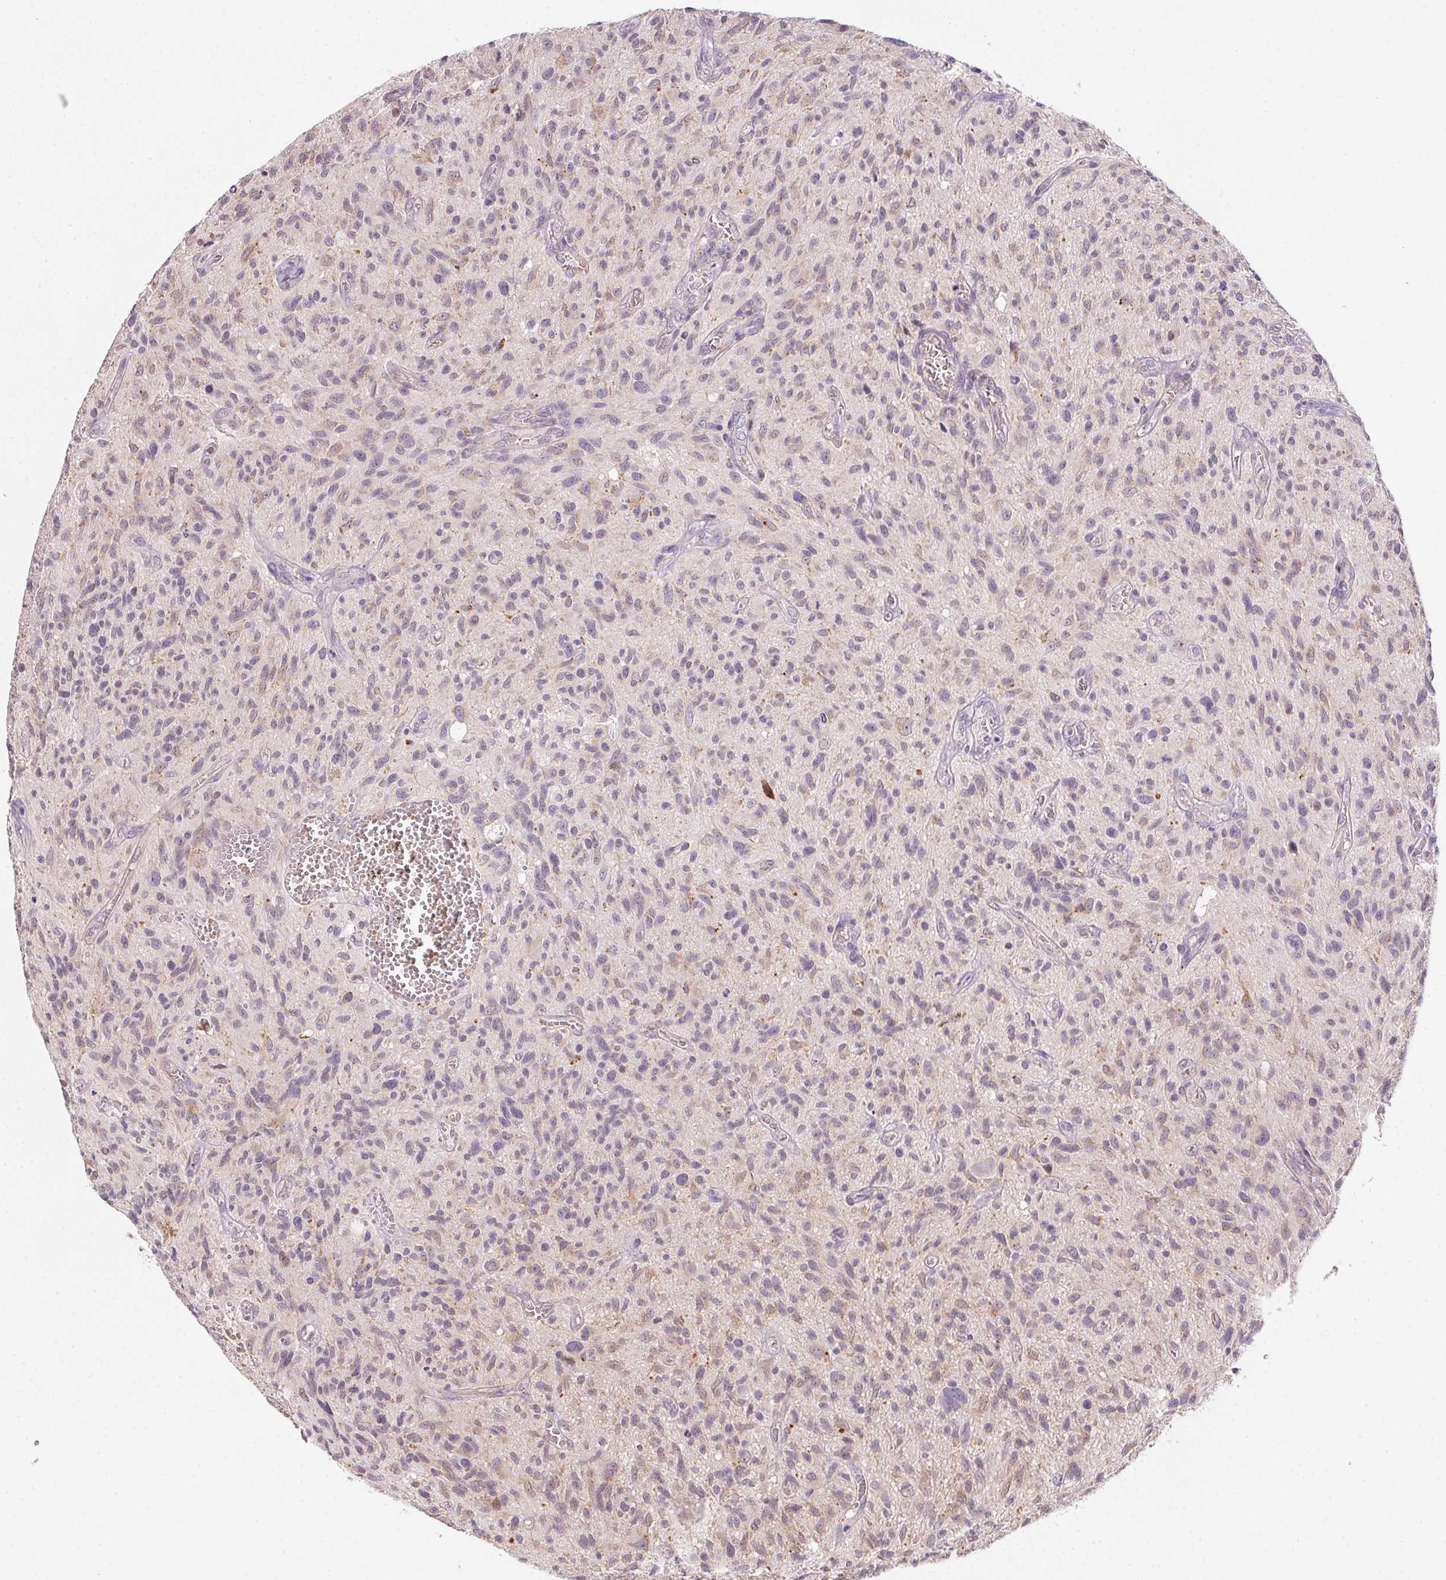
{"staining": {"intensity": "negative", "quantity": "none", "location": "none"}, "tissue": "glioma", "cell_type": "Tumor cells", "image_type": "cancer", "snomed": [{"axis": "morphology", "description": "Glioma, malignant, High grade"}, {"axis": "topography", "description": "Brain"}], "caption": "IHC of human glioma shows no positivity in tumor cells.", "gene": "METTL13", "patient": {"sex": "male", "age": 75}}